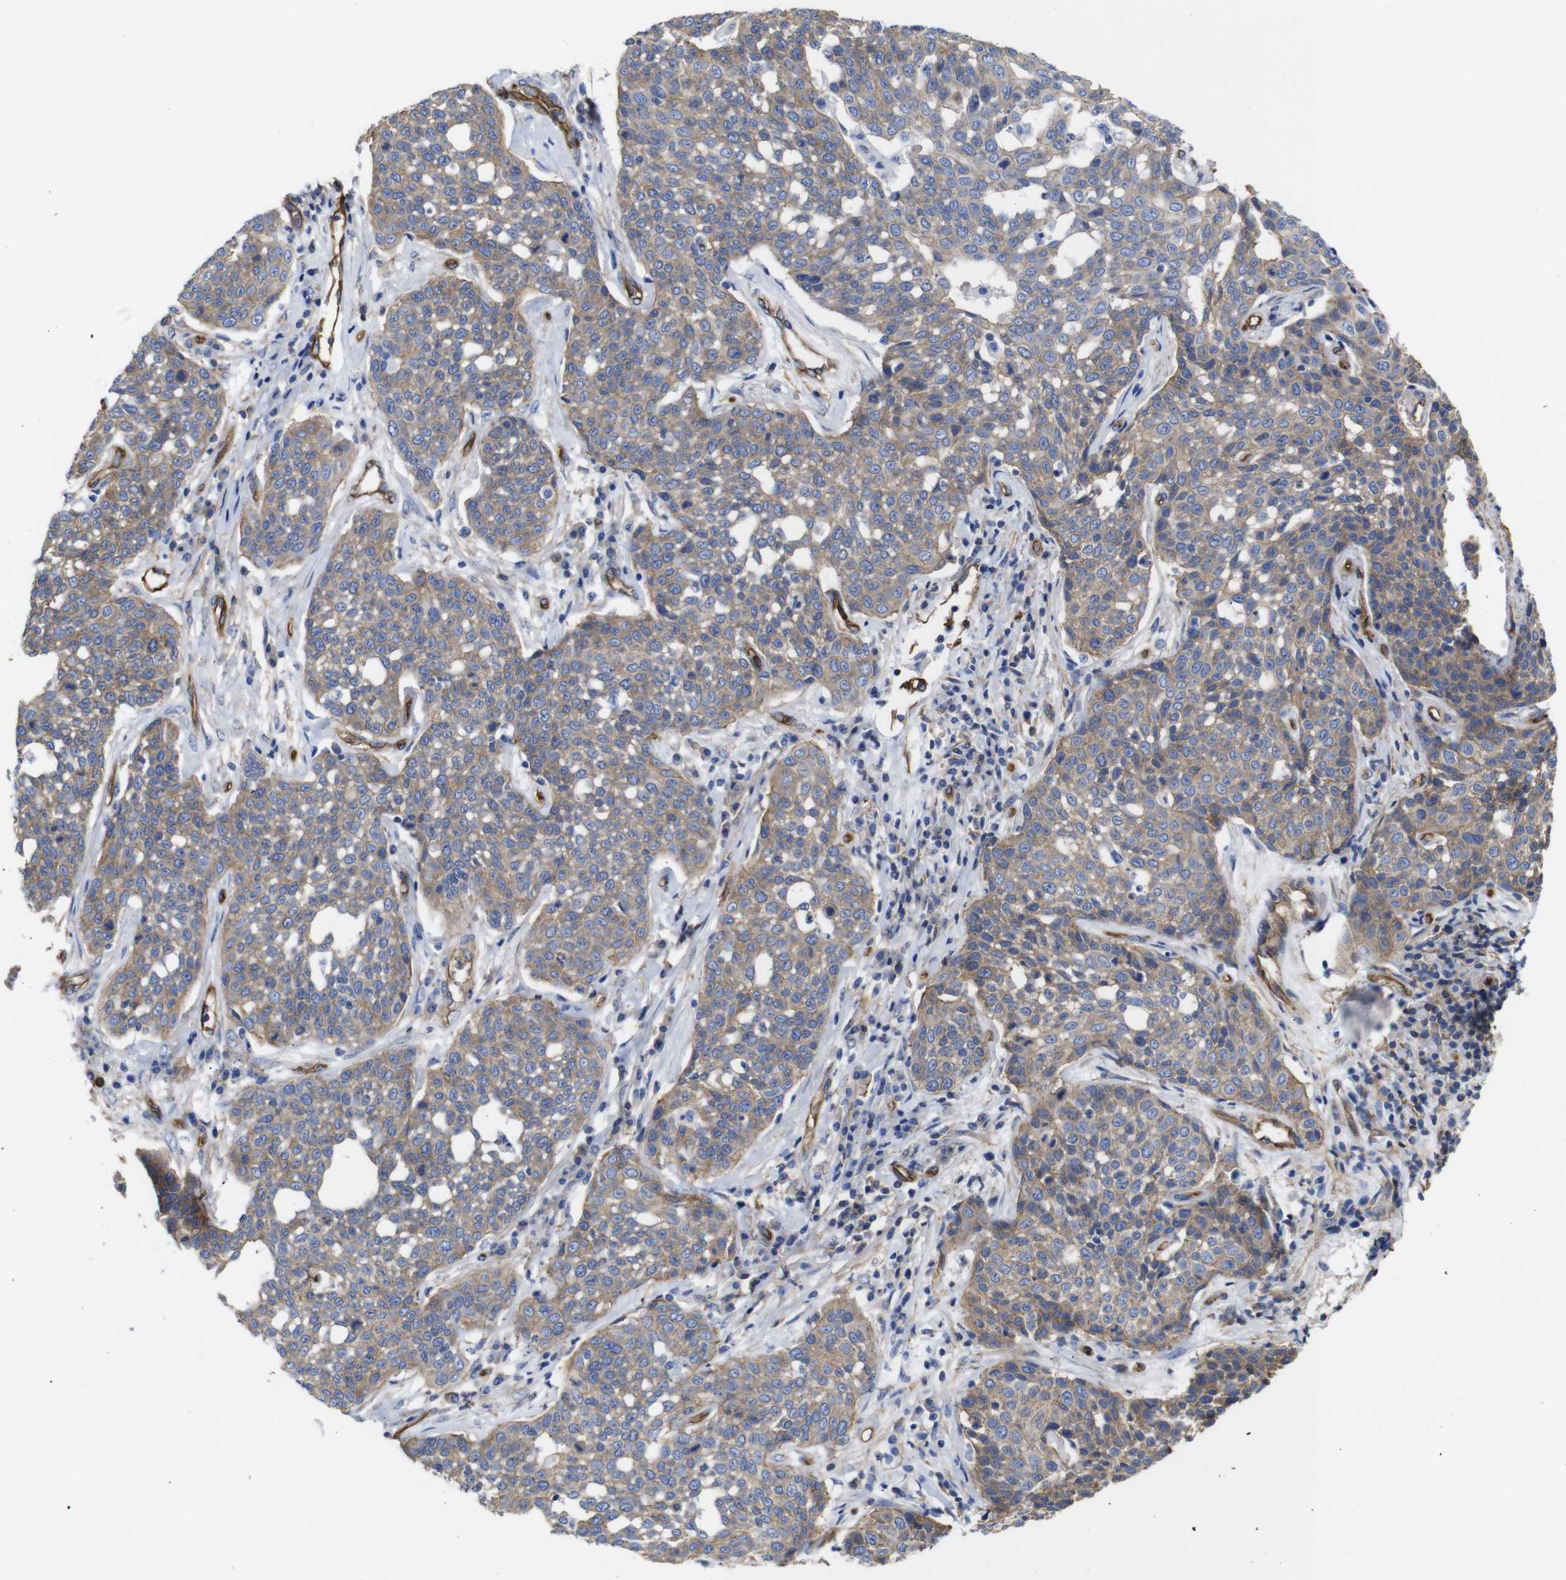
{"staining": {"intensity": "moderate", "quantity": ">75%", "location": "cytoplasmic/membranous"}, "tissue": "cervical cancer", "cell_type": "Tumor cells", "image_type": "cancer", "snomed": [{"axis": "morphology", "description": "Squamous cell carcinoma, NOS"}, {"axis": "topography", "description": "Cervix"}], "caption": "There is medium levels of moderate cytoplasmic/membranous positivity in tumor cells of cervical cancer, as demonstrated by immunohistochemical staining (brown color).", "gene": "SPTBN1", "patient": {"sex": "female", "age": 34}}